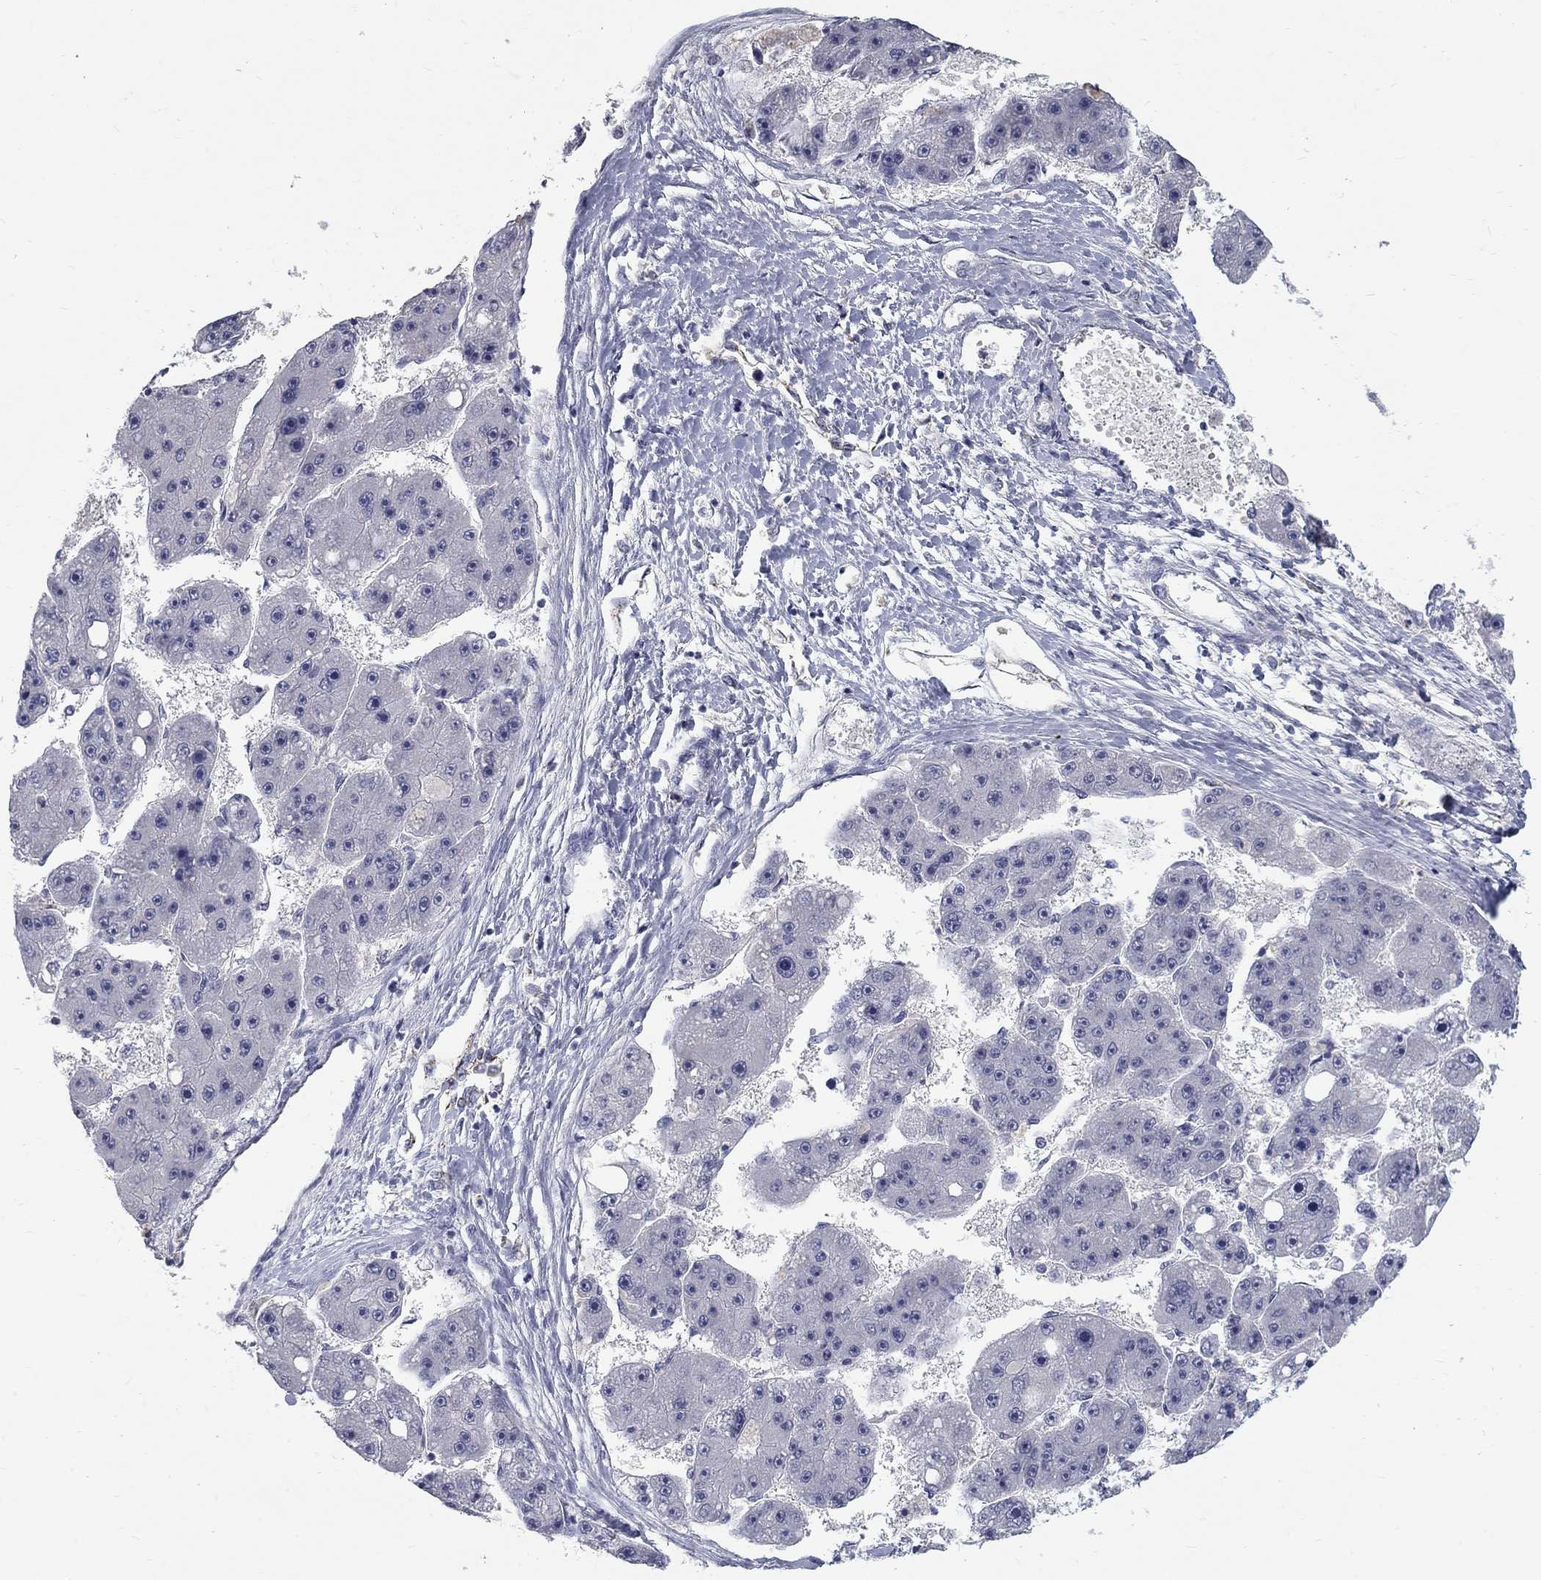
{"staining": {"intensity": "negative", "quantity": "none", "location": "none"}, "tissue": "liver cancer", "cell_type": "Tumor cells", "image_type": "cancer", "snomed": [{"axis": "morphology", "description": "Carcinoma, Hepatocellular, NOS"}, {"axis": "topography", "description": "Liver"}], "caption": "Protein analysis of liver cancer (hepatocellular carcinoma) reveals no significant staining in tumor cells.", "gene": "PTH1R", "patient": {"sex": "female", "age": 61}}